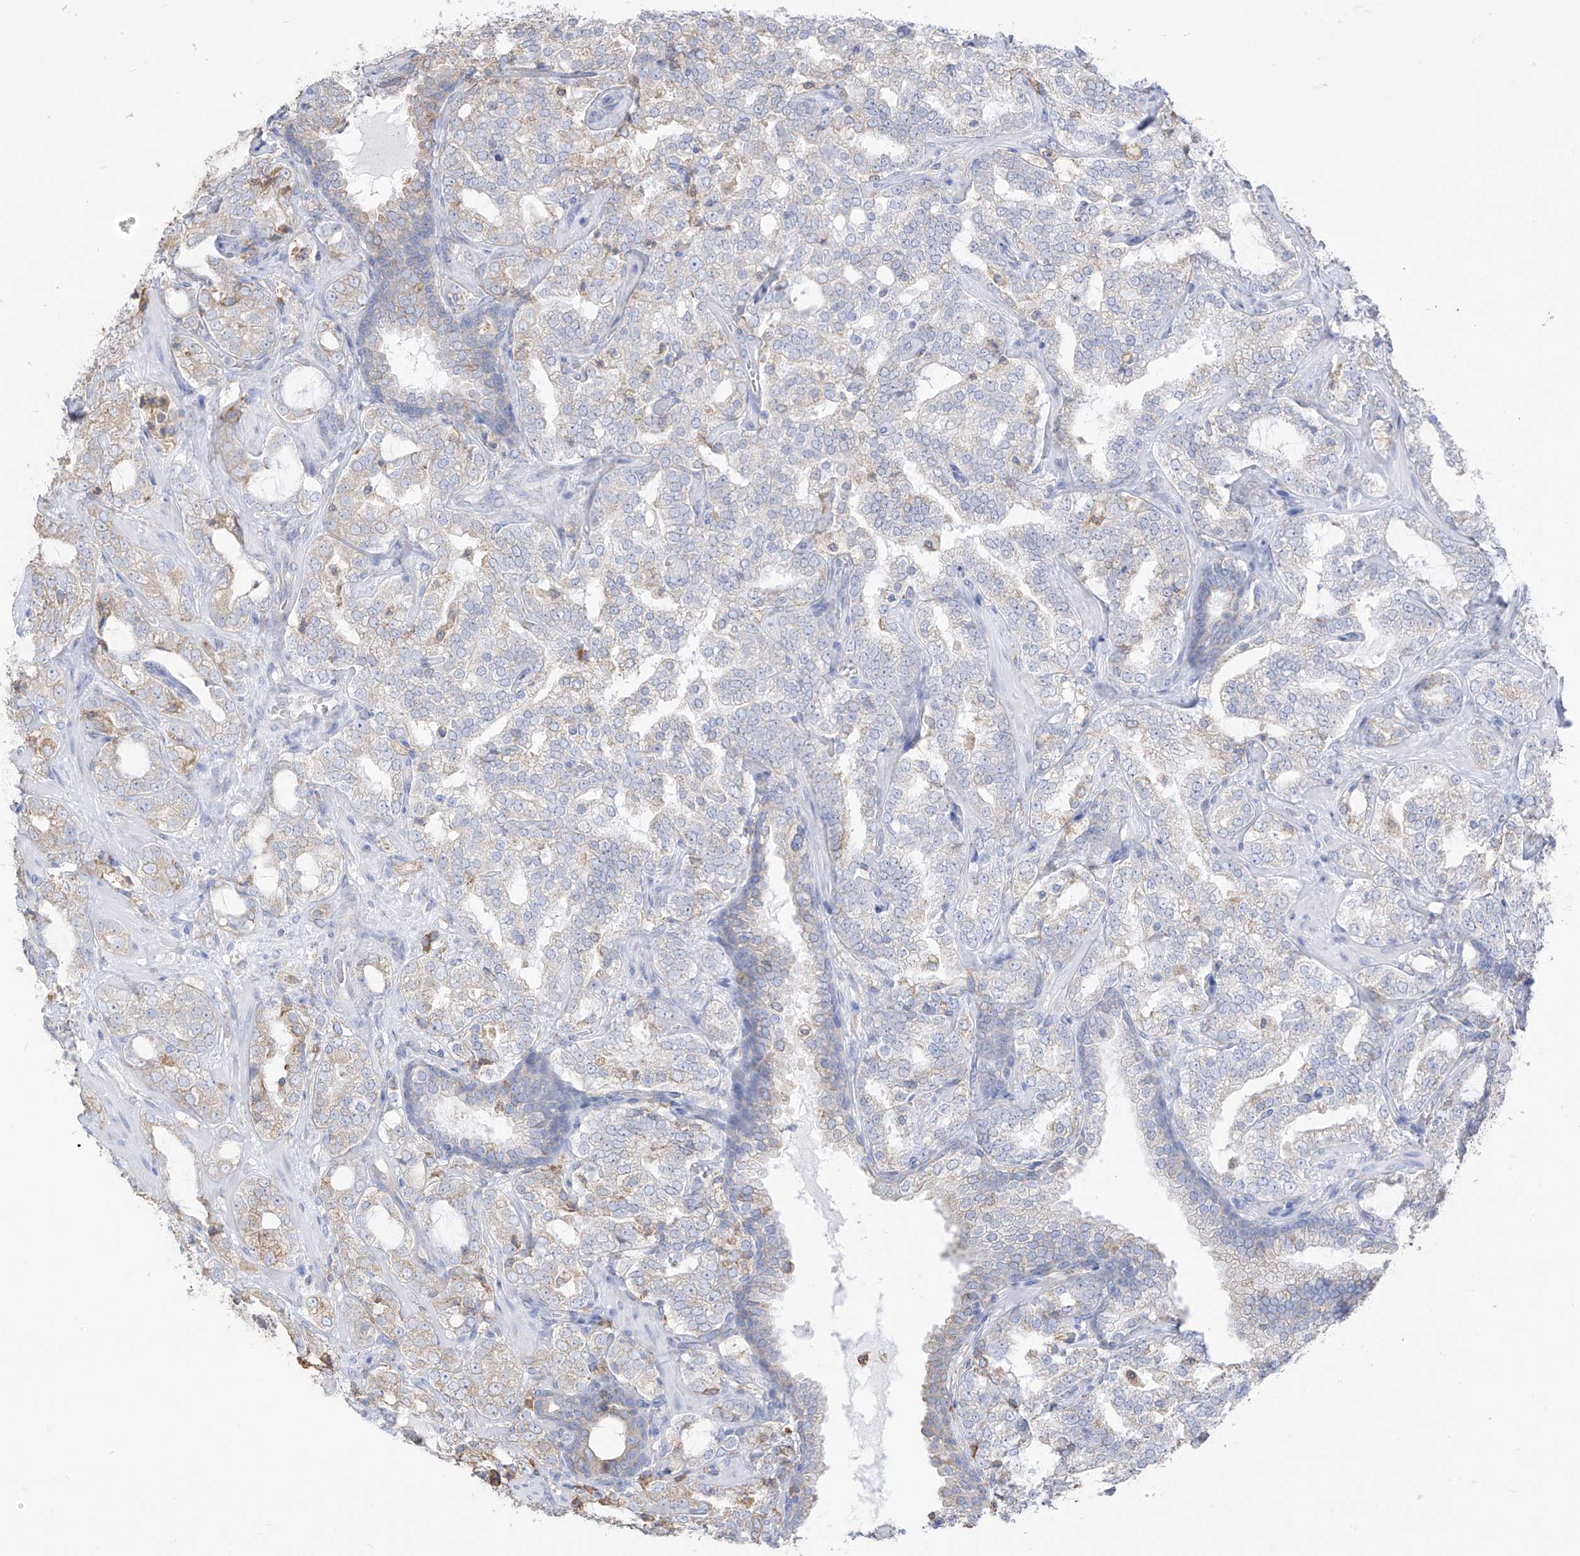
{"staining": {"intensity": "weak", "quantity": "<25%", "location": "cytoplasmic/membranous"}, "tissue": "prostate cancer", "cell_type": "Tumor cells", "image_type": "cancer", "snomed": [{"axis": "morphology", "description": "Adenocarcinoma, High grade"}, {"axis": "topography", "description": "Prostate"}], "caption": "The photomicrograph demonstrates no significant expression in tumor cells of prostate cancer.", "gene": "PDIA6", "patient": {"sex": "male", "age": 64}}